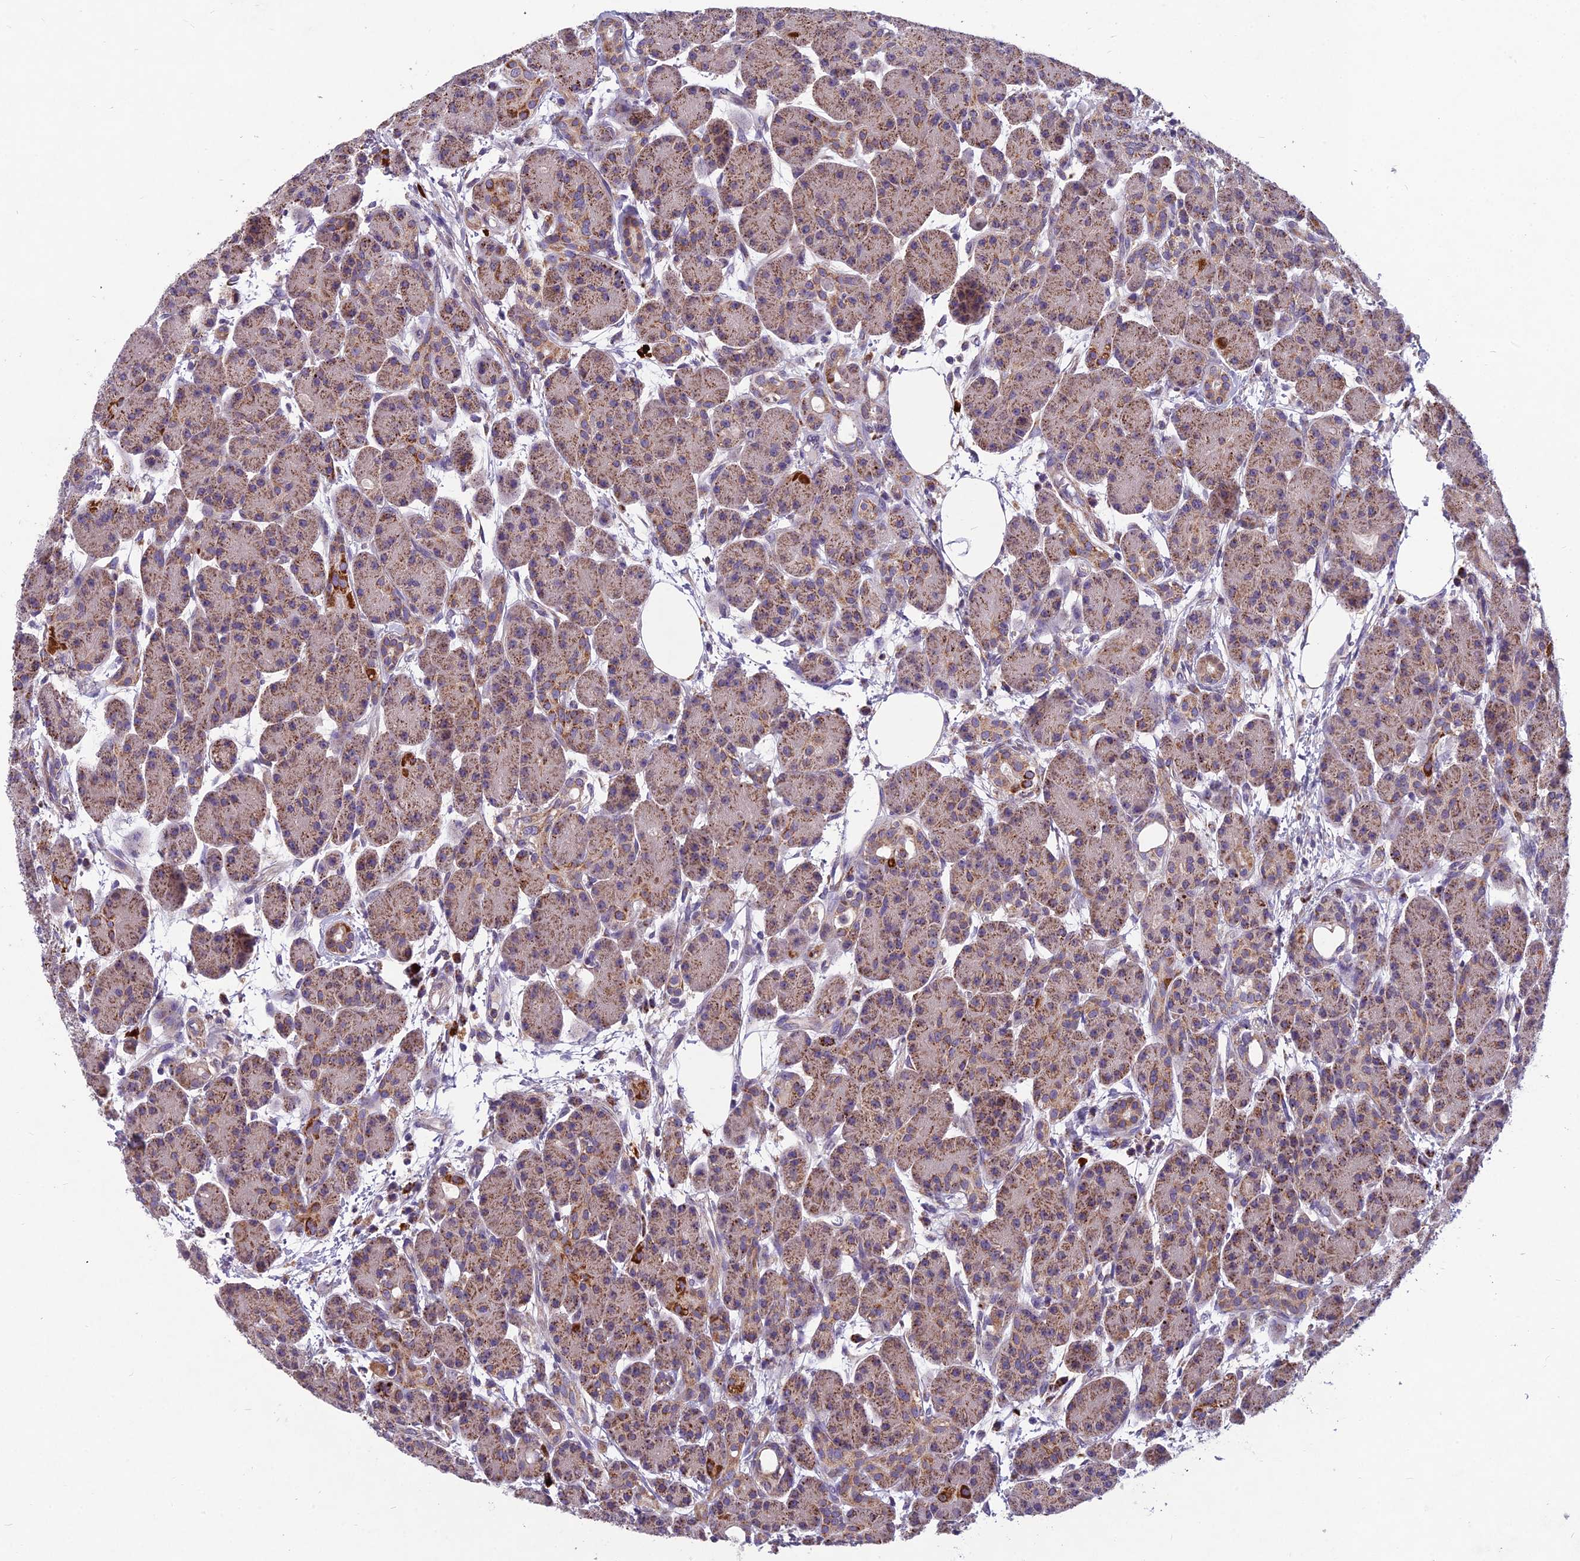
{"staining": {"intensity": "moderate", "quantity": ">75%", "location": "cytoplasmic/membranous"}, "tissue": "pancreas", "cell_type": "Exocrine glandular cells", "image_type": "normal", "snomed": [{"axis": "morphology", "description": "Normal tissue, NOS"}, {"axis": "topography", "description": "Pancreas"}], "caption": "An immunohistochemistry (IHC) micrograph of normal tissue is shown. Protein staining in brown labels moderate cytoplasmic/membranous positivity in pancreas within exocrine glandular cells. (IHC, brightfield microscopy, high magnification).", "gene": "ENSG00000188897", "patient": {"sex": "male", "age": 63}}